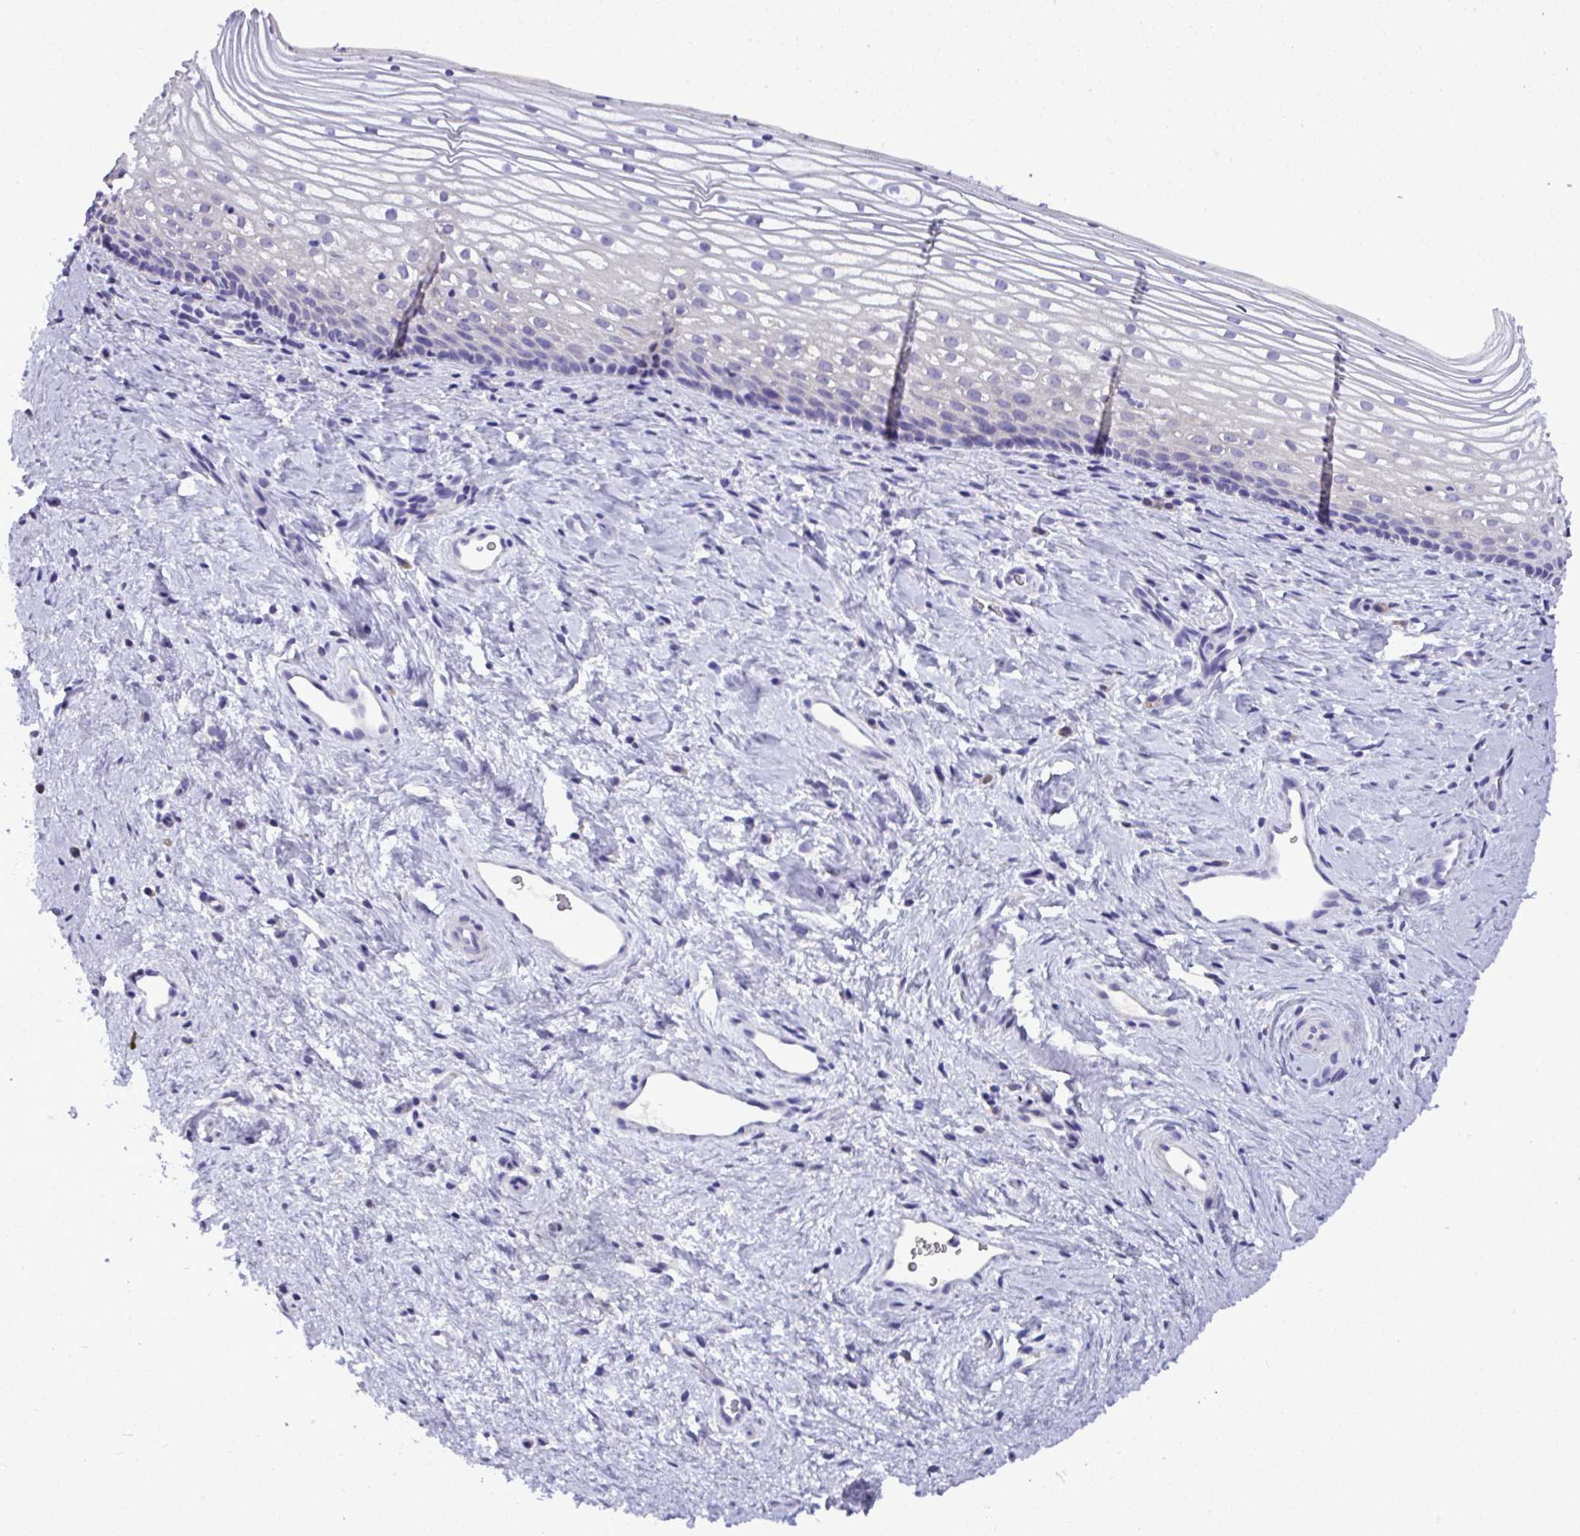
{"staining": {"intensity": "negative", "quantity": "none", "location": "none"}, "tissue": "vagina", "cell_type": "Squamous epithelial cells", "image_type": "normal", "snomed": [{"axis": "morphology", "description": "Normal tissue, NOS"}, {"axis": "topography", "description": "Vagina"}], "caption": "This is an immunohistochemistry micrograph of benign vagina. There is no expression in squamous epithelial cells.", "gene": "ST8SIA2", "patient": {"sex": "female", "age": 51}}